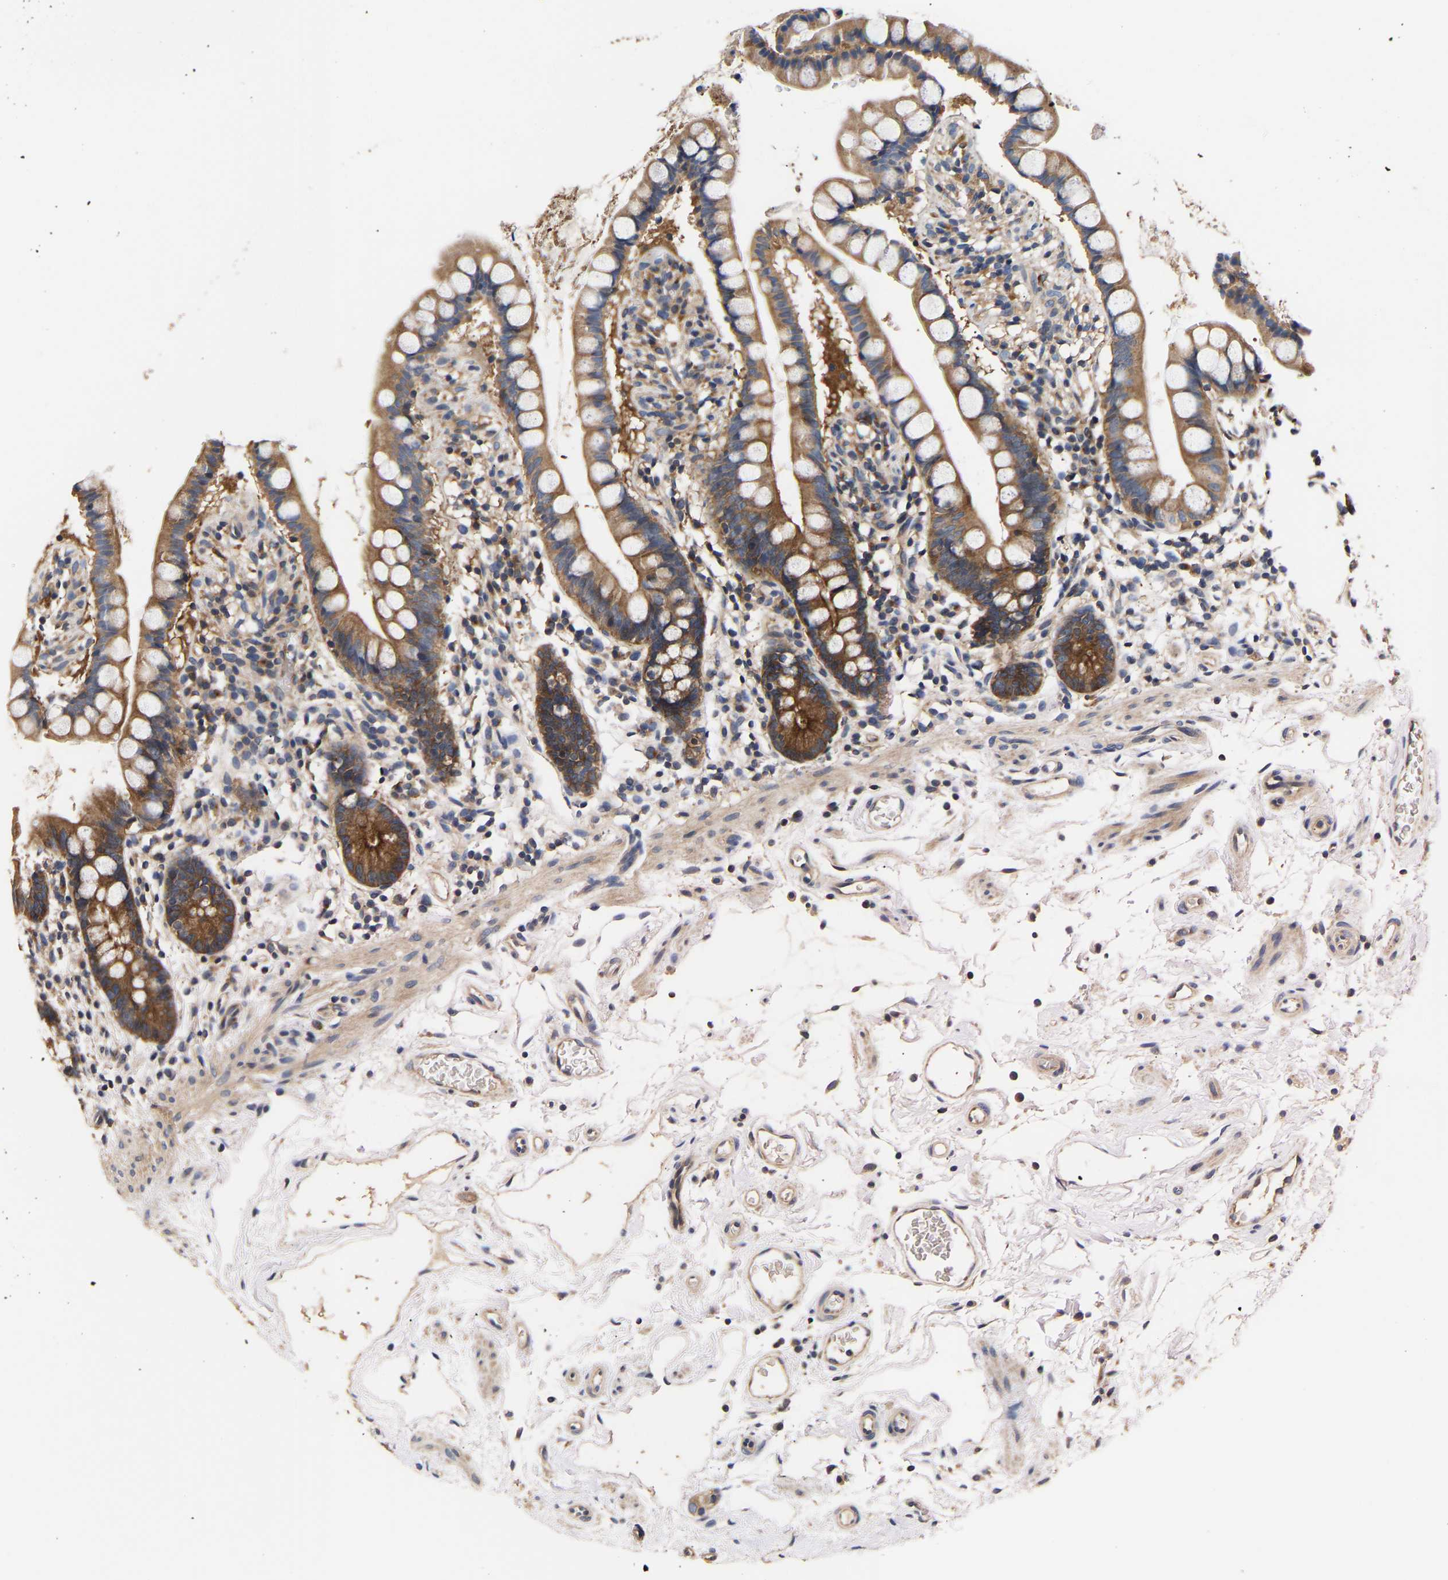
{"staining": {"intensity": "moderate", "quantity": ">75%", "location": "cytoplasmic/membranous"}, "tissue": "small intestine", "cell_type": "Glandular cells", "image_type": "normal", "snomed": [{"axis": "morphology", "description": "Normal tissue, NOS"}, {"axis": "topography", "description": "Small intestine"}], "caption": "Immunohistochemistry (IHC) staining of benign small intestine, which shows medium levels of moderate cytoplasmic/membranous positivity in approximately >75% of glandular cells indicating moderate cytoplasmic/membranous protein expression. The staining was performed using DAB (3,3'-diaminobenzidine) (brown) for protein detection and nuclei were counterstained in hematoxylin (blue).", "gene": "LRBA", "patient": {"sex": "female", "age": 84}}